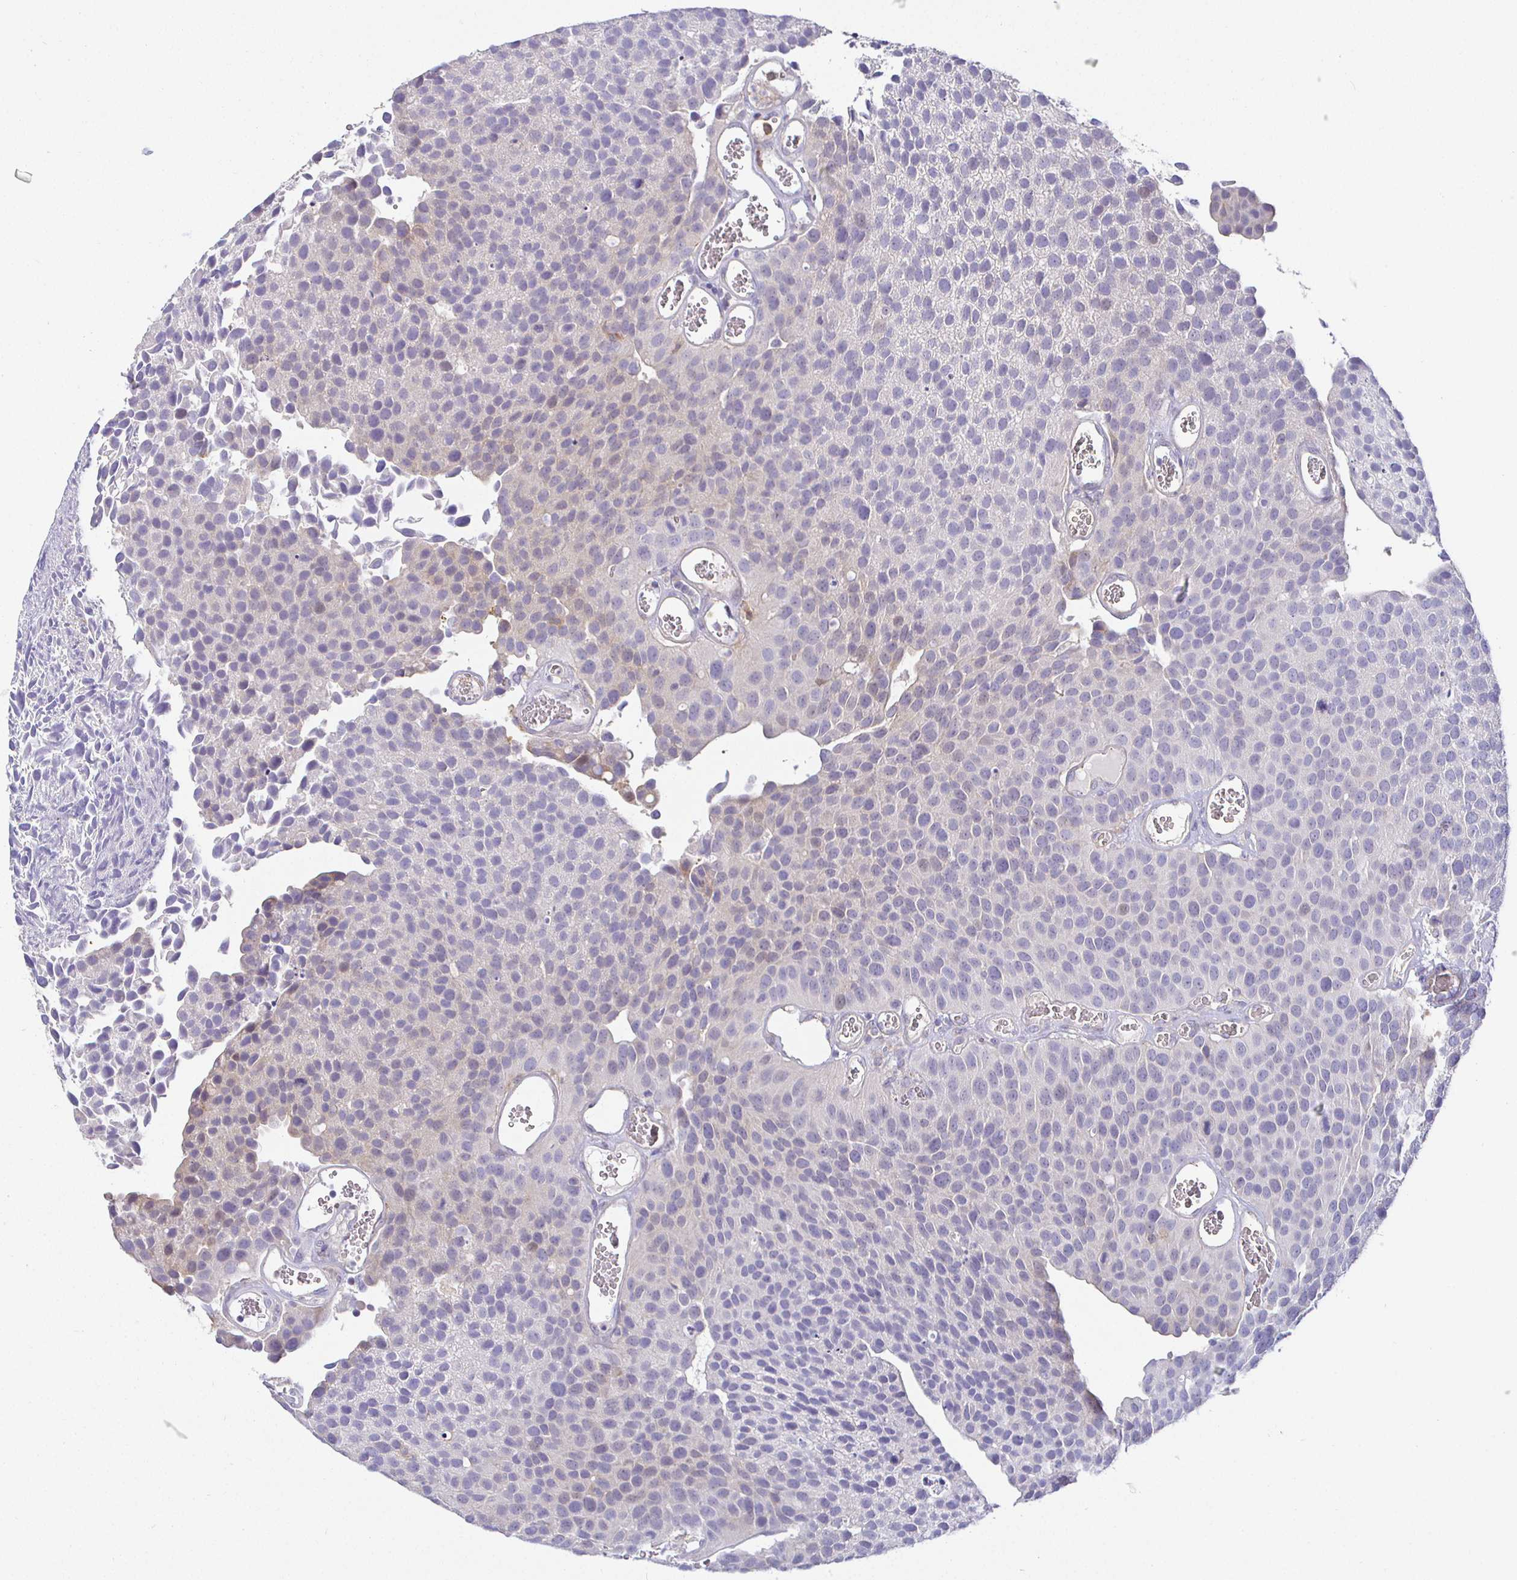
{"staining": {"intensity": "negative", "quantity": "none", "location": "none"}, "tissue": "urothelial cancer", "cell_type": "Tumor cells", "image_type": "cancer", "snomed": [{"axis": "morphology", "description": "Urothelial carcinoma, Low grade"}, {"axis": "topography", "description": "Urinary bladder"}], "caption": "A high-resolution micrograph shows immunohistochemistry (IHC) staining of low-grade urothelial carcinoma, which demonstrates no significant positivity in tumor cells.", "gene": "SIRPA", "patient": {"sex": "female", "age": 69}}